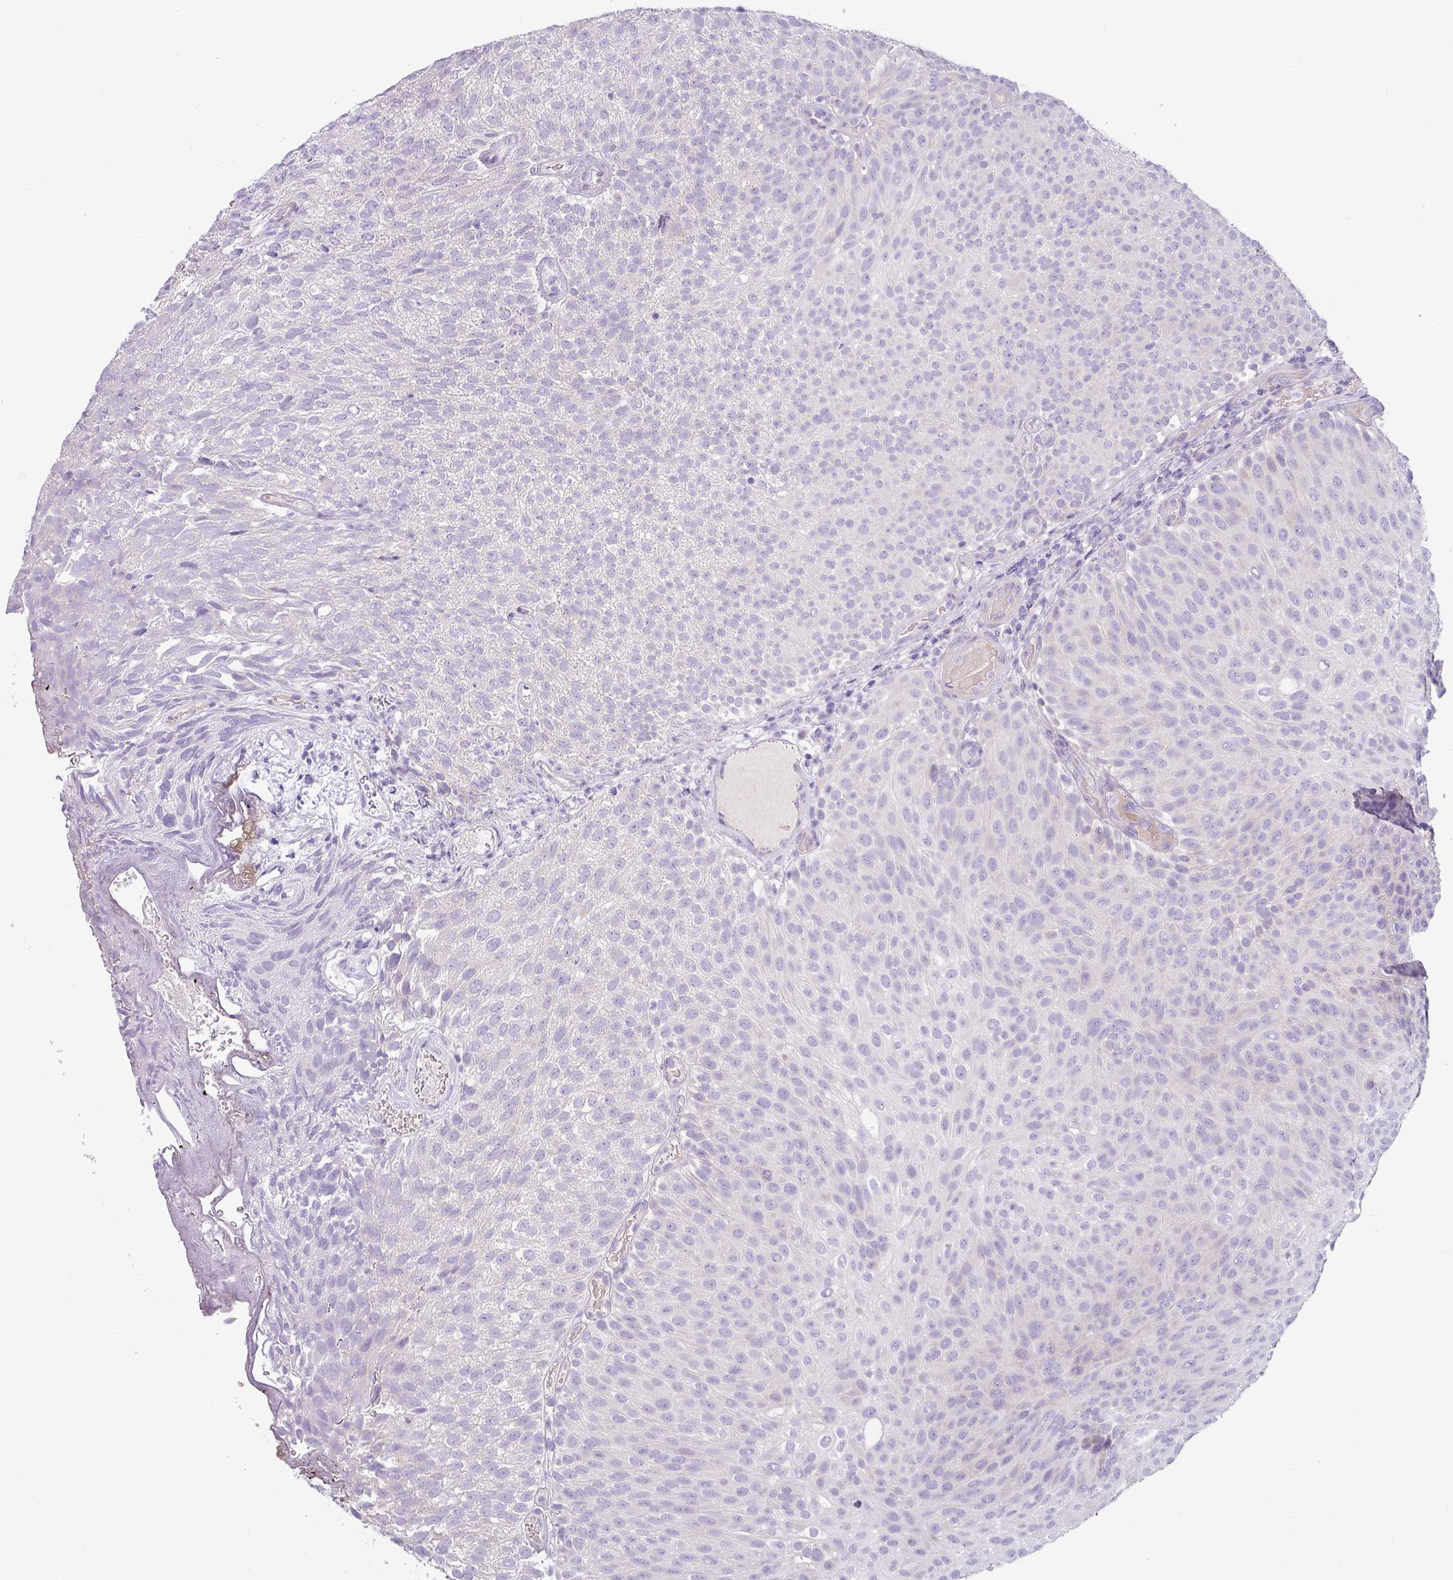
{"staining": {"intensity": "negative", "quantity": "none", "location": "none"}, "tissue": "urothelial cancer", "cell_type": "Tumor cells", "image_type": "cancer", "snomed": [{"axis": "morphology", "description": "Urothelial carcinoma, Low grade"}, {"axis": "topography", "description": "Urinary bladder"}], "caption": "Tumor cells are negative for brown protein staining in urothelial cancer.", "gene": "RGS16", "patient": {"sex": "male", "age": 78}}